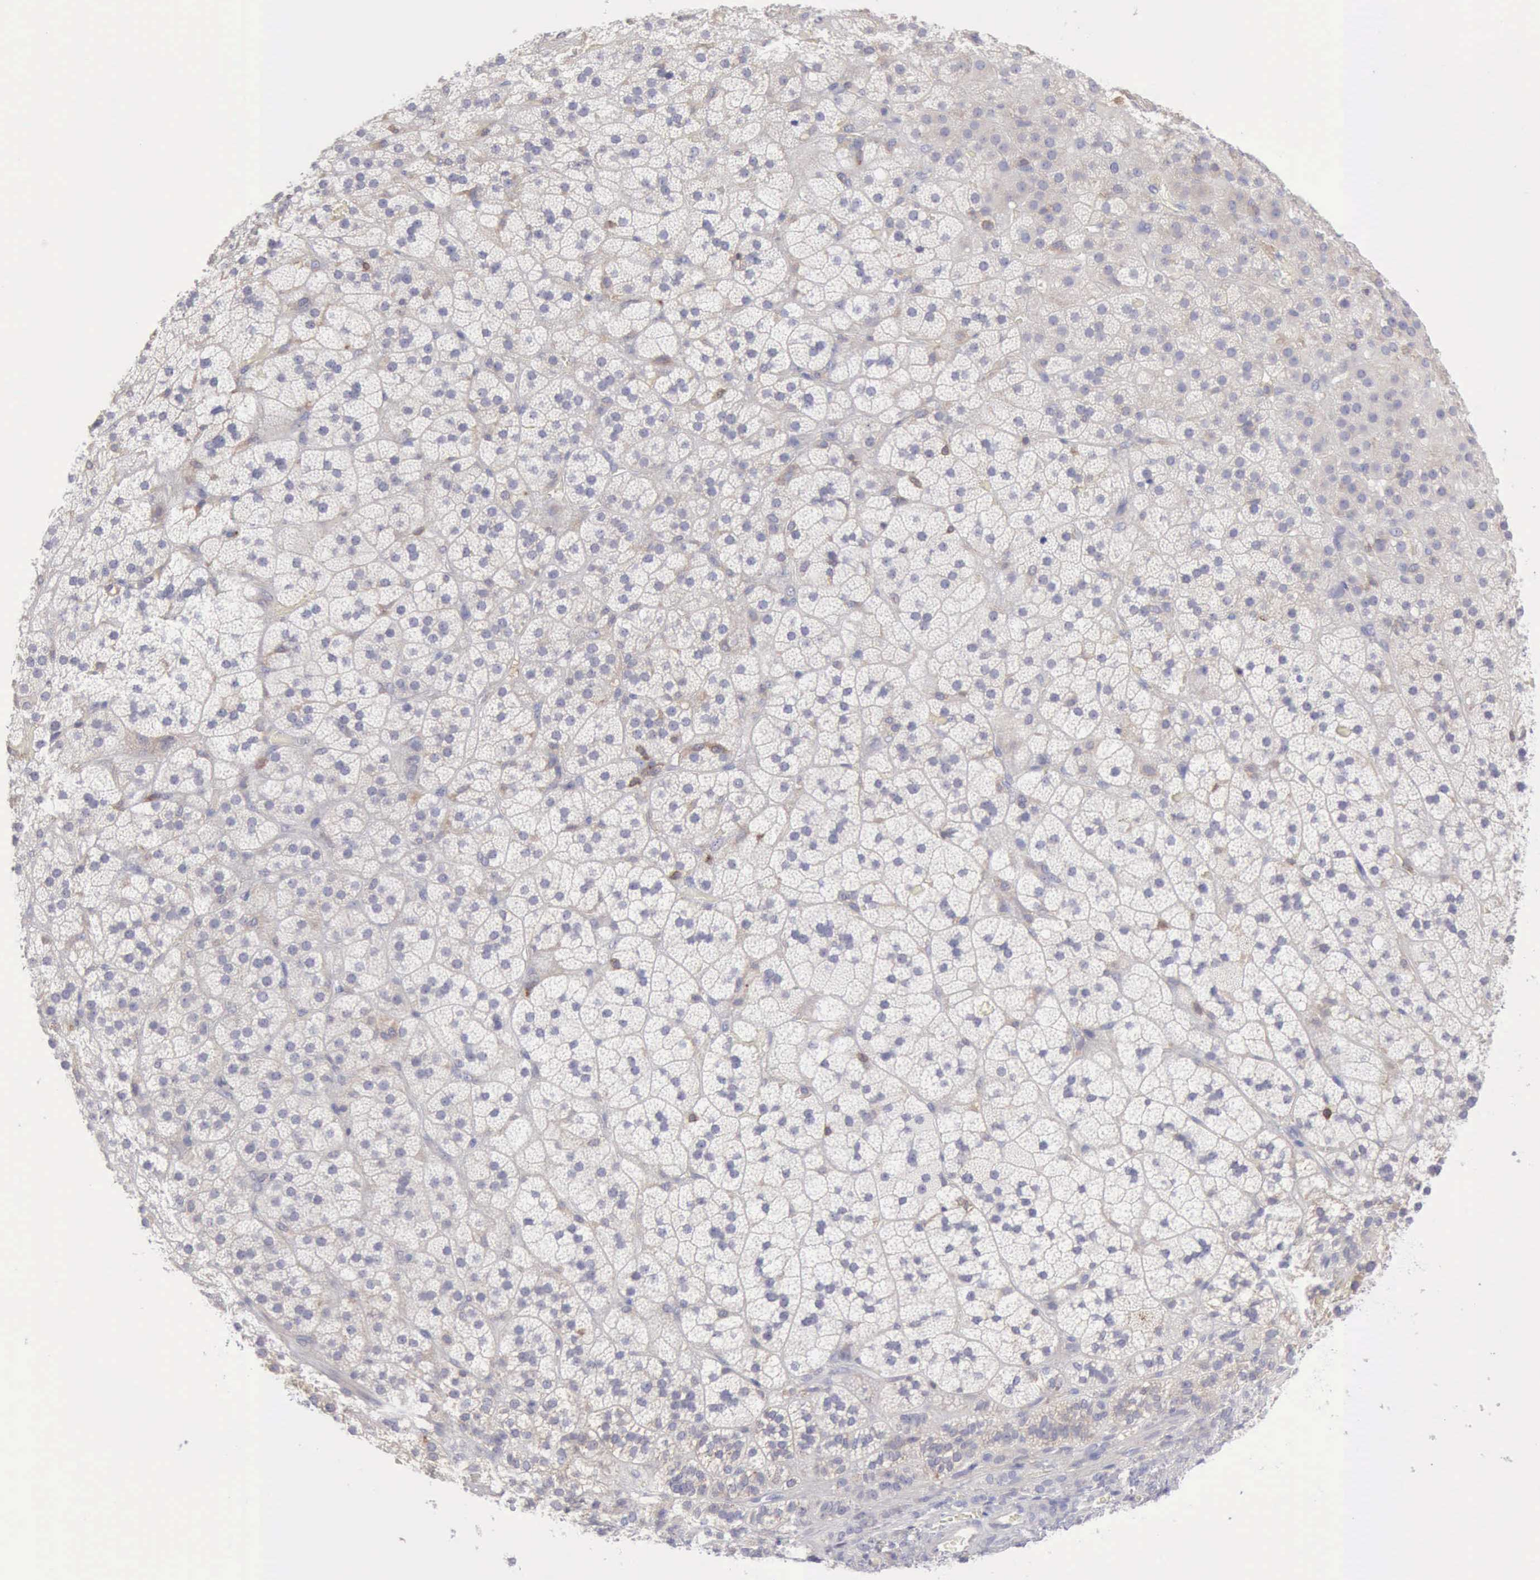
{"staining": {"intensity": "weak", "quantity": "<25%", "location": "cytoplasmic/membranous"}, "tissue": "adrenal gland", "cell_type": "Glandular cells", "image_type": "normal", "snomed": [{"axis": "morphology", "description": "Normal tissue, NOS"}, {"axis": "topography", "description": "Adrenal gland"}], "caption": "Immunohistochemistry (IHC) of benign human adrenal gland reveals no expression in glandular cells.", "gene": "SASH3", "patient": {"sex": "male", "age": 35}}